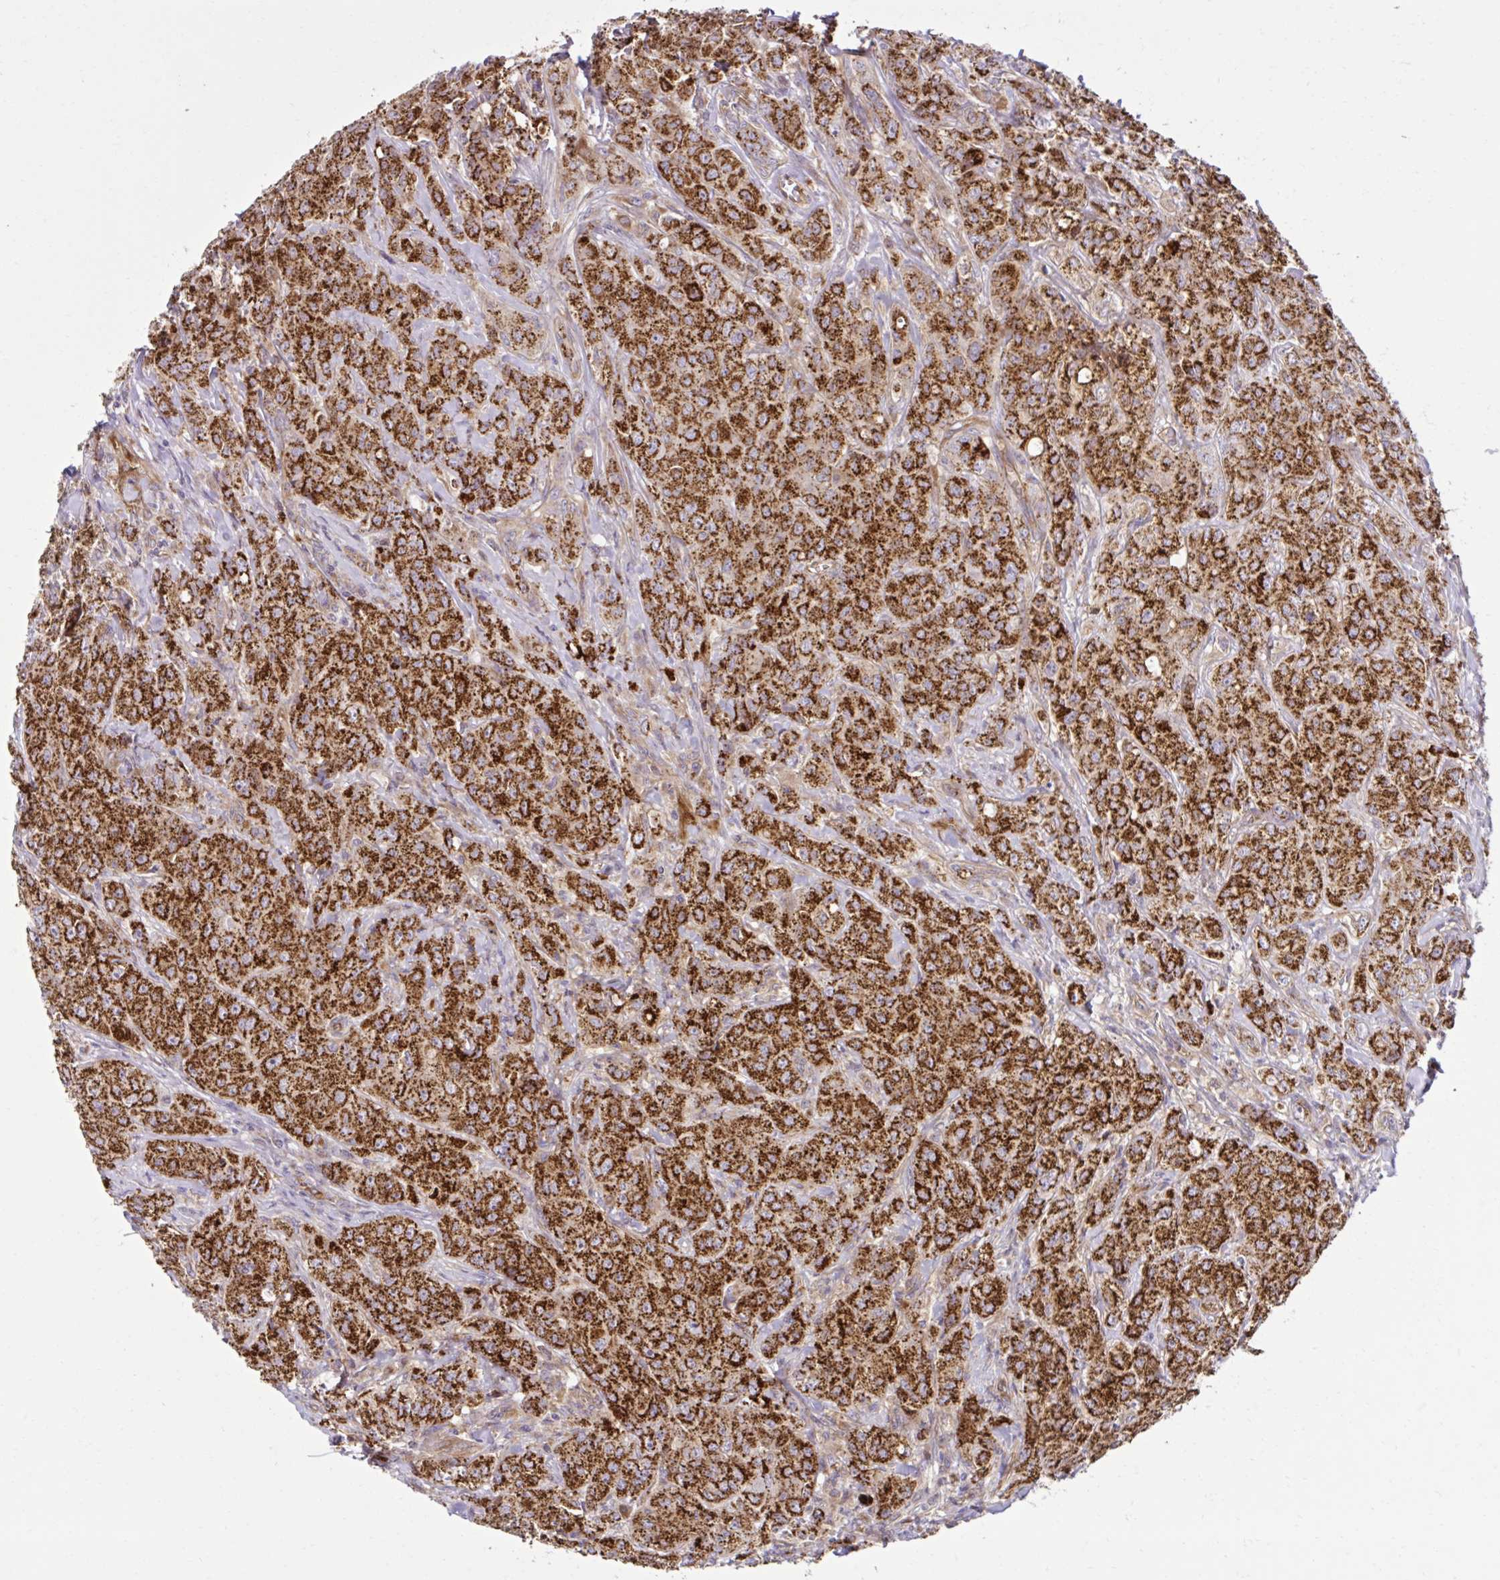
{"staining": {"intensity": "strong", "quantity": ">75%", "location": "cytoplasmic/membranous"}, "tissue": "breast cancer", "cell_type": "Tumor cells", "image_type": "cancer", "snomed": [{"axis": "morphology", "description": "Normal tissue, NOS"}, {"axis": "morphology", "description": "Duct carcinoma"}, {"axis": "topography", "description": "Breast"}], "caption": "Immunohistochemistry (IHC) (DAB) staining of breast infiltrating ductal carcinoma exhibits strong cytoplasmic/membranous protein positivity in about >75% of tumor cells. (brown staining indicates protein expression, while blue staining denotes nuclei).", "gene": "LIMS1", "patient": {"sex": "female", "age": 43}}